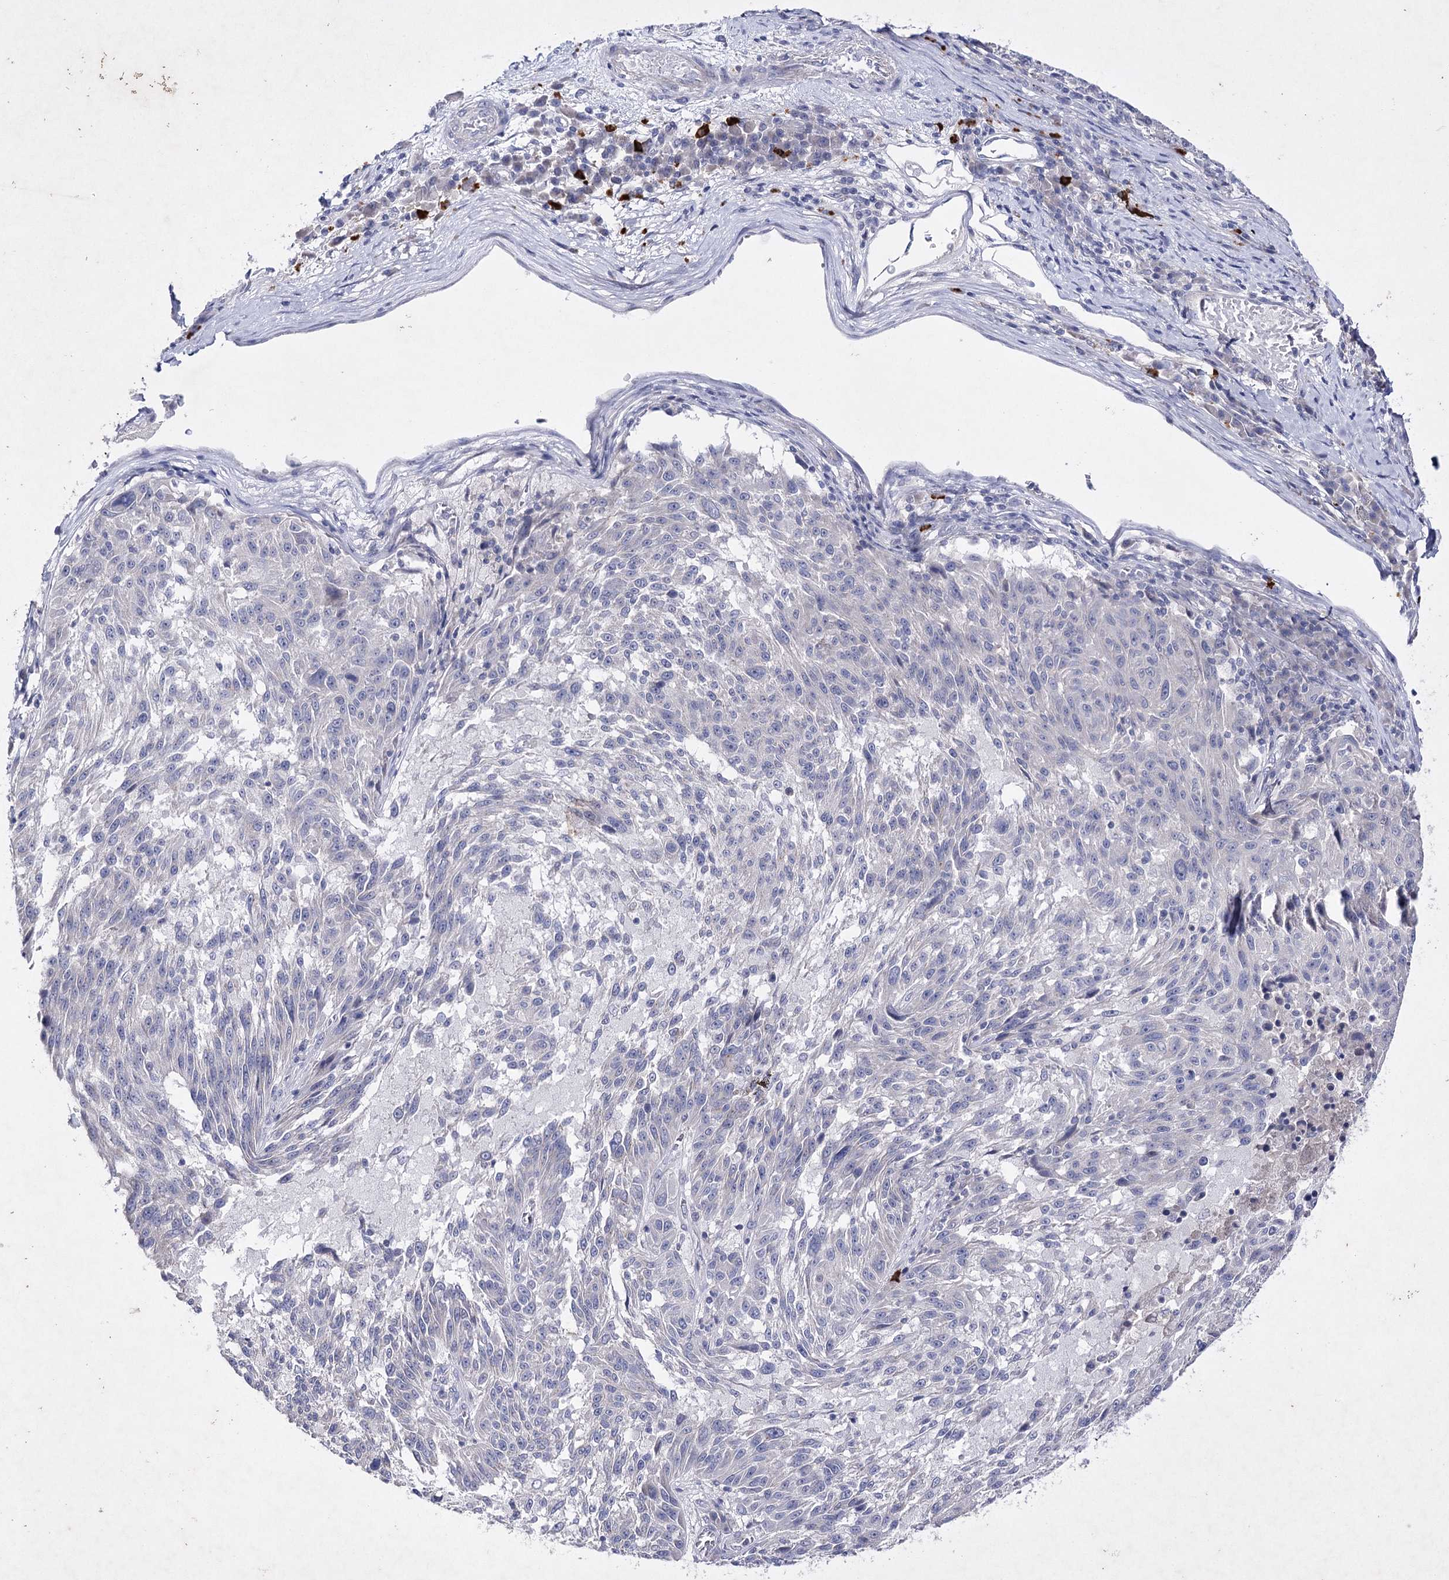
{"staining": {"intensity": "negative", "quantity": "none", "location": "none"}, "tissue": "melanoma", "cell_type": "Tumor cells", "image_type": "cancer", "snomed": [{"axis": "morphology", "description": "Malignant melanoma, NOS"}, {"axis": "topography", "description": "Skin"}], "caption": "IHC image of malignant melanoma stained for a protein (brown), which demonstrates no expression in tumor cells.", "gene": "COX15", "patient": {"sex": "male", "age": 53}}